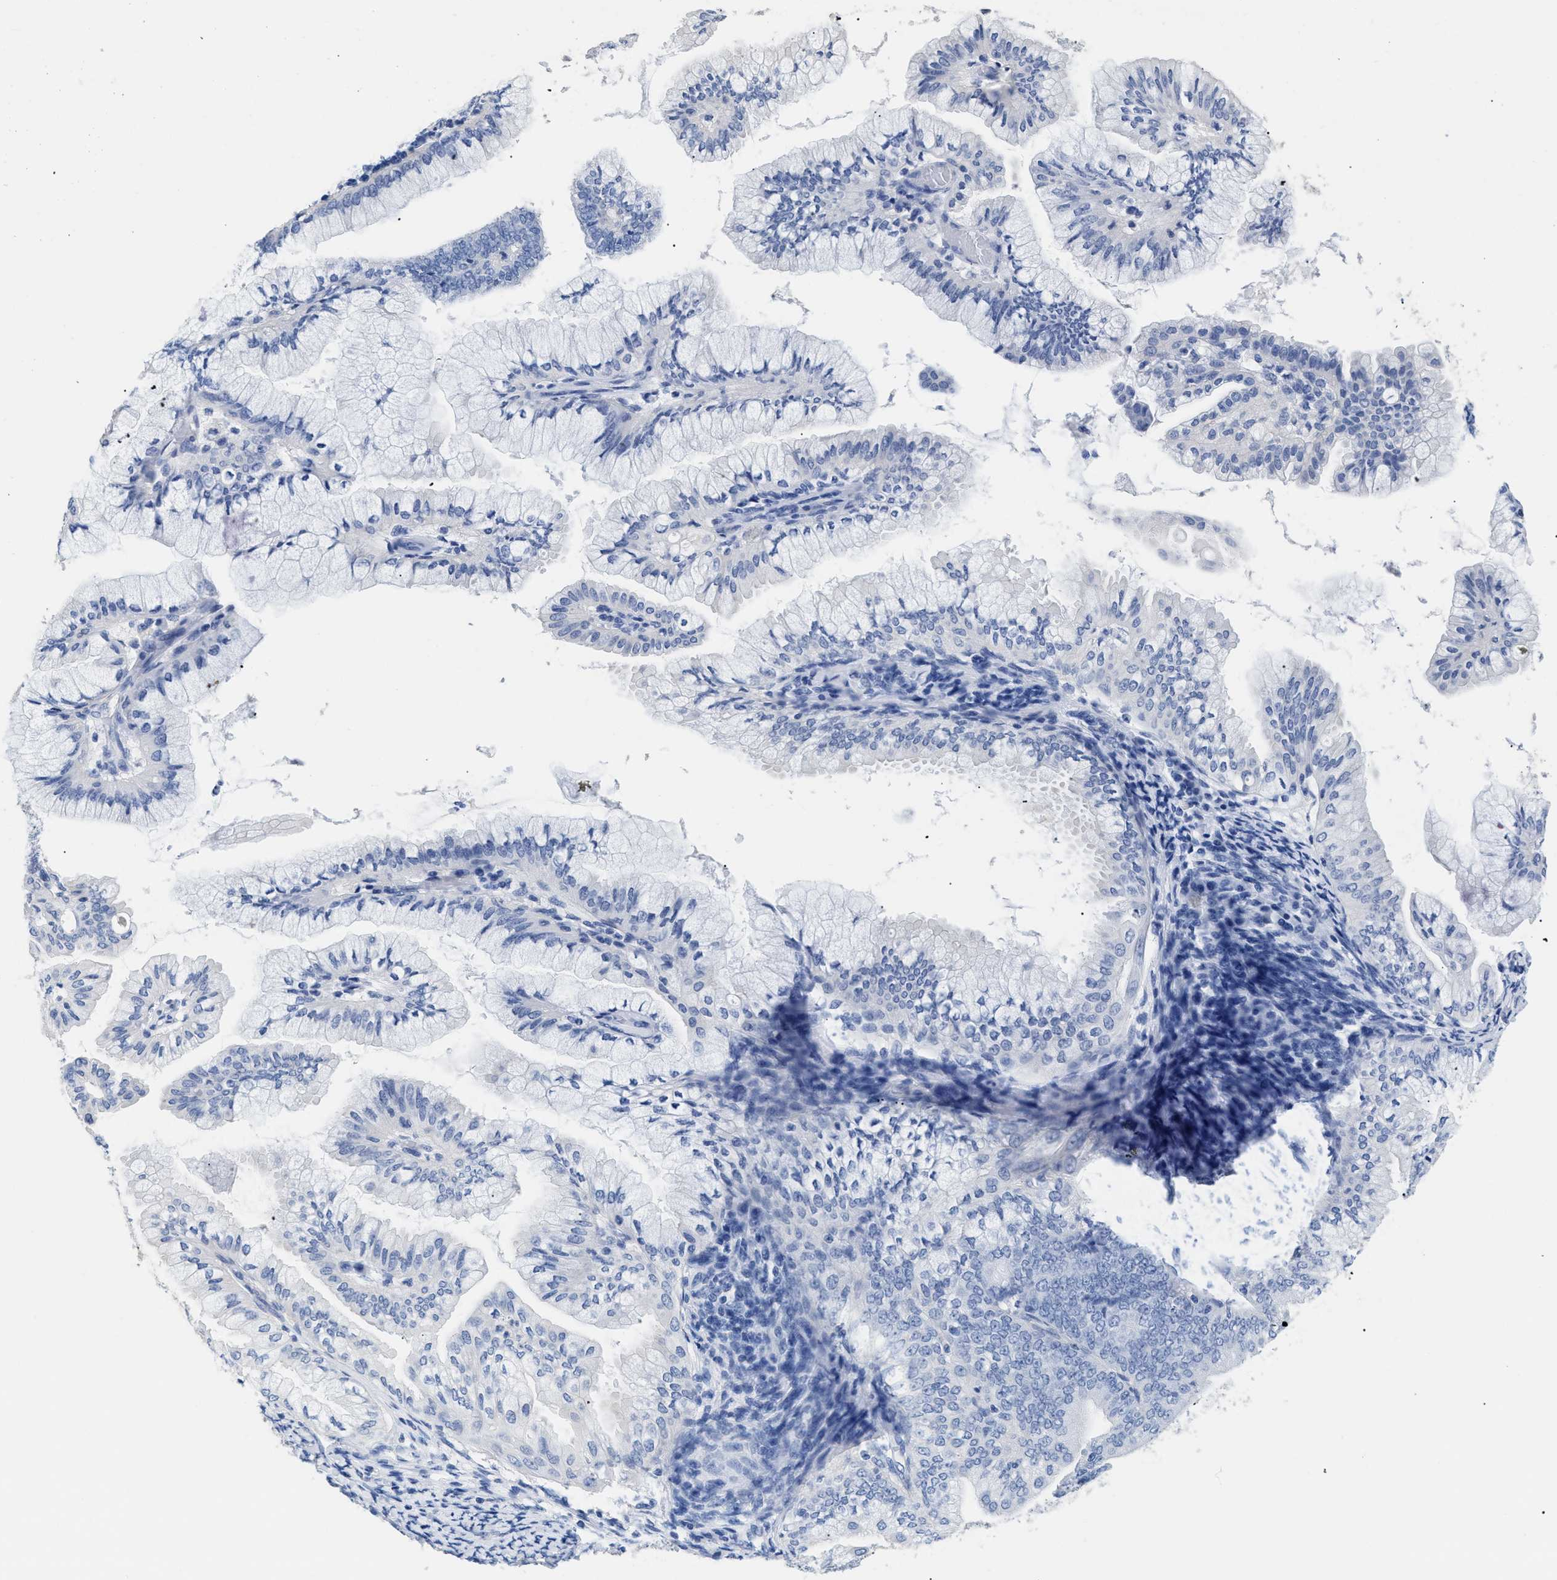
{"staining": {"intensity": "negative", "quantity": "none", "location": "none"}, "tissue": "endometrial cancer", "cell_type": "Tumor cells", "image_type": "cancer", "snomed": [{"axis": "morphology", "description": "Adenocarcinoma, NOS"}, {"axis": "topography", "description": "Endometrium"}], "caption": "DAB immunohistochemical staining of human endometrial adenocarcinoma reveals no significant positivity in tumor cells. (DAB immunohistochemistry (IHC), high magnification).", "gene": "DLC1", "patient": {"sex": "female", "age": 63}}